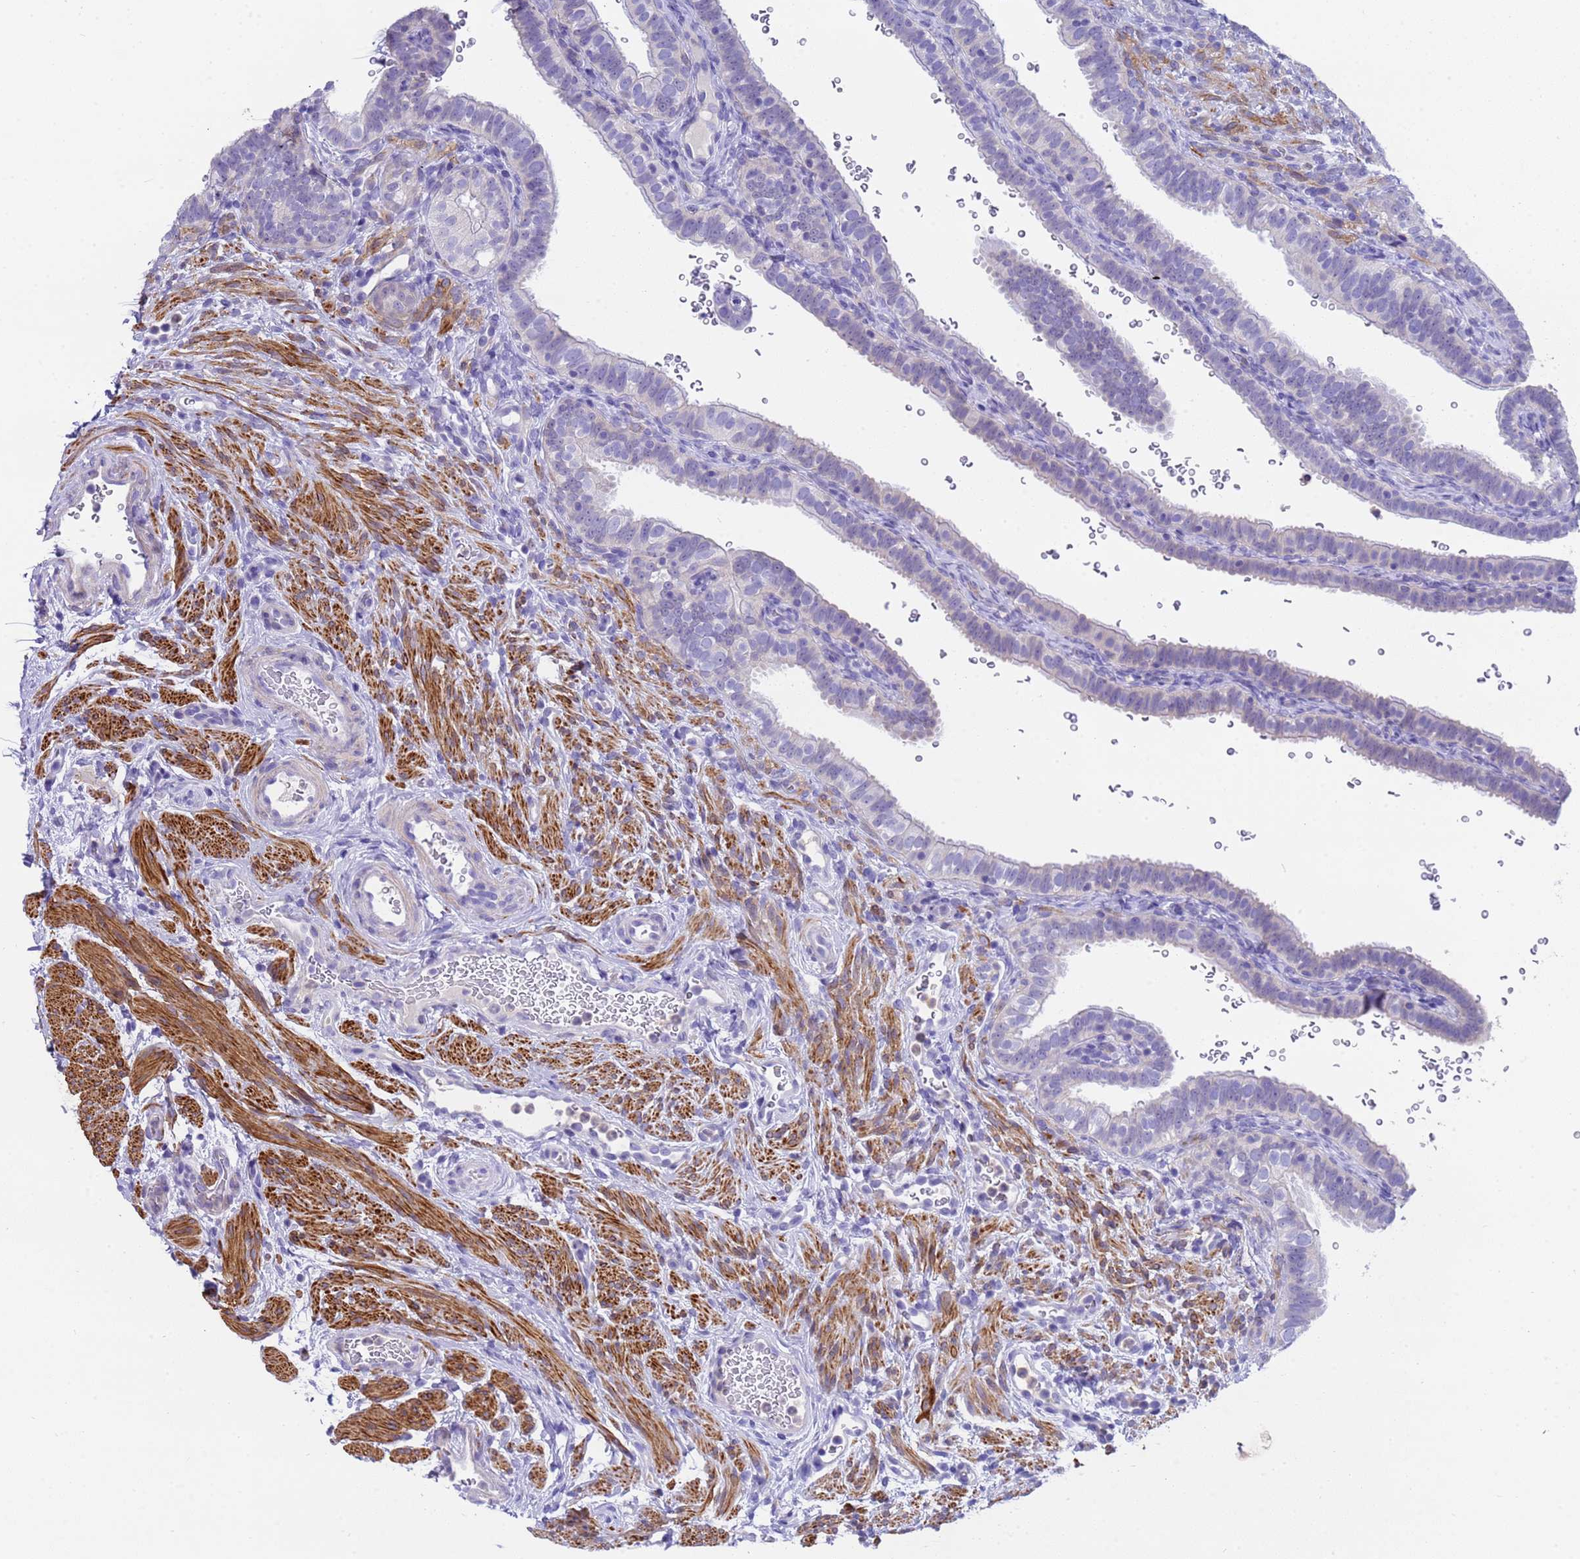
{"staining": {"intensity": "negative", "quantity": "none", "location": "none"}, "tissue": "fallopian tube", "cell_type": "Glandular cells", "image_type": "normal", "snomed": [{"axis": "morphology", "description": "Normal tissue, NOS"}, {"axis": "topography", "description": "Fallopian tube"}], "caption": "Fallopian tube stained for a protein using immunohistochemistry (IHC) exhibits no staining glandular cells.", "gene": "USP38", "patient": {"sex": "female", "age": 41}}